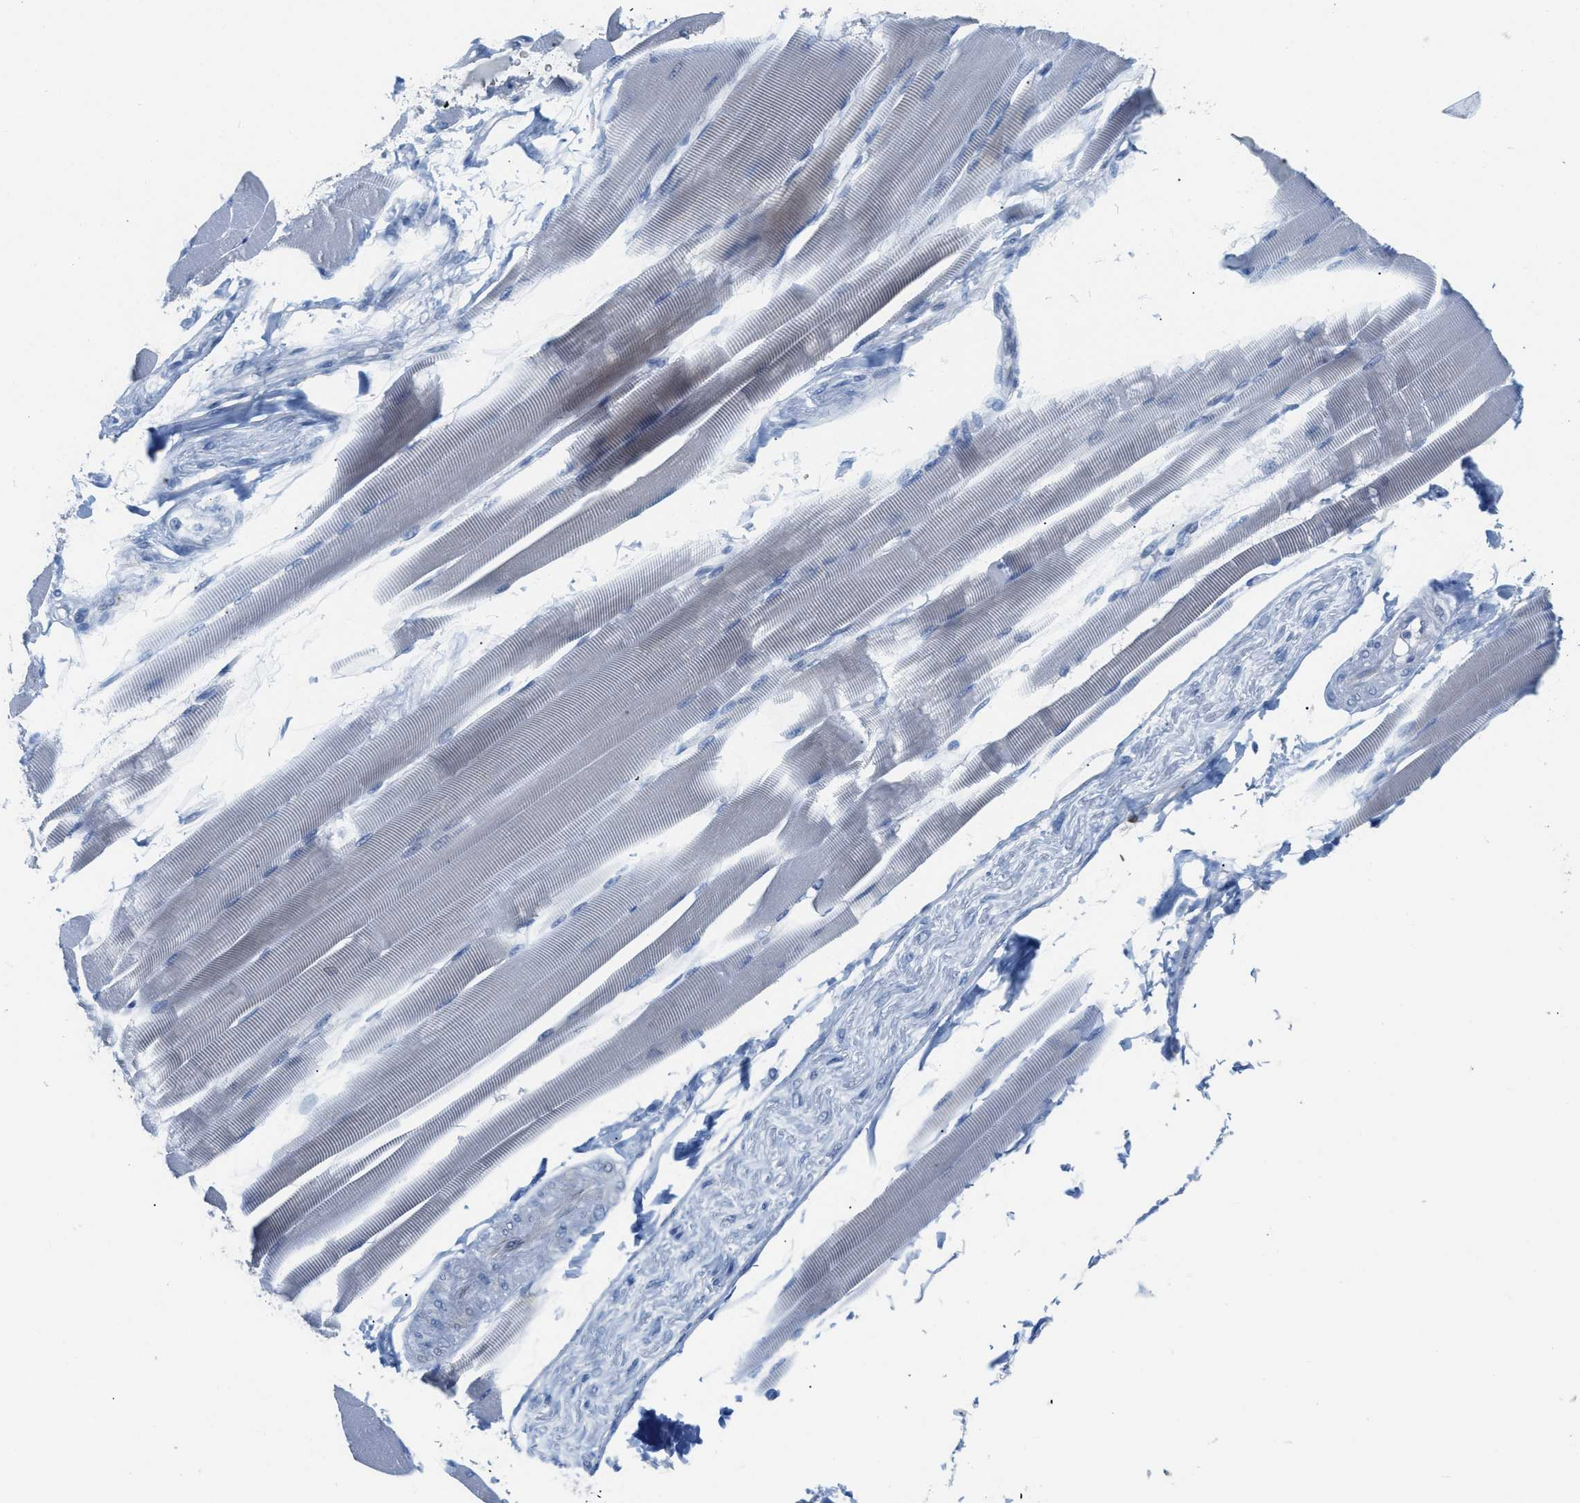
{"staining": {"intensity": "negative", "quantity": "none", "location": "none"}, "tissue": "skeletal muscle", "cell_type": "Myocytes", "image_type": "normal", "snomed": [{"axis": "morphology", "description": "Normal tissue, NOS"}, {"axis": "topography", "description": "Skeletal muscle"}, {"axis": "topography", "description": "Peripheral nerve tissue"}], "caption": "A high-resolution micrograph shows IHC staining of normal skeletal muscle, which displays no significant expression in myocytes.", "gene": "ORC6", "patient": {"sex": "female", "age": 84}}